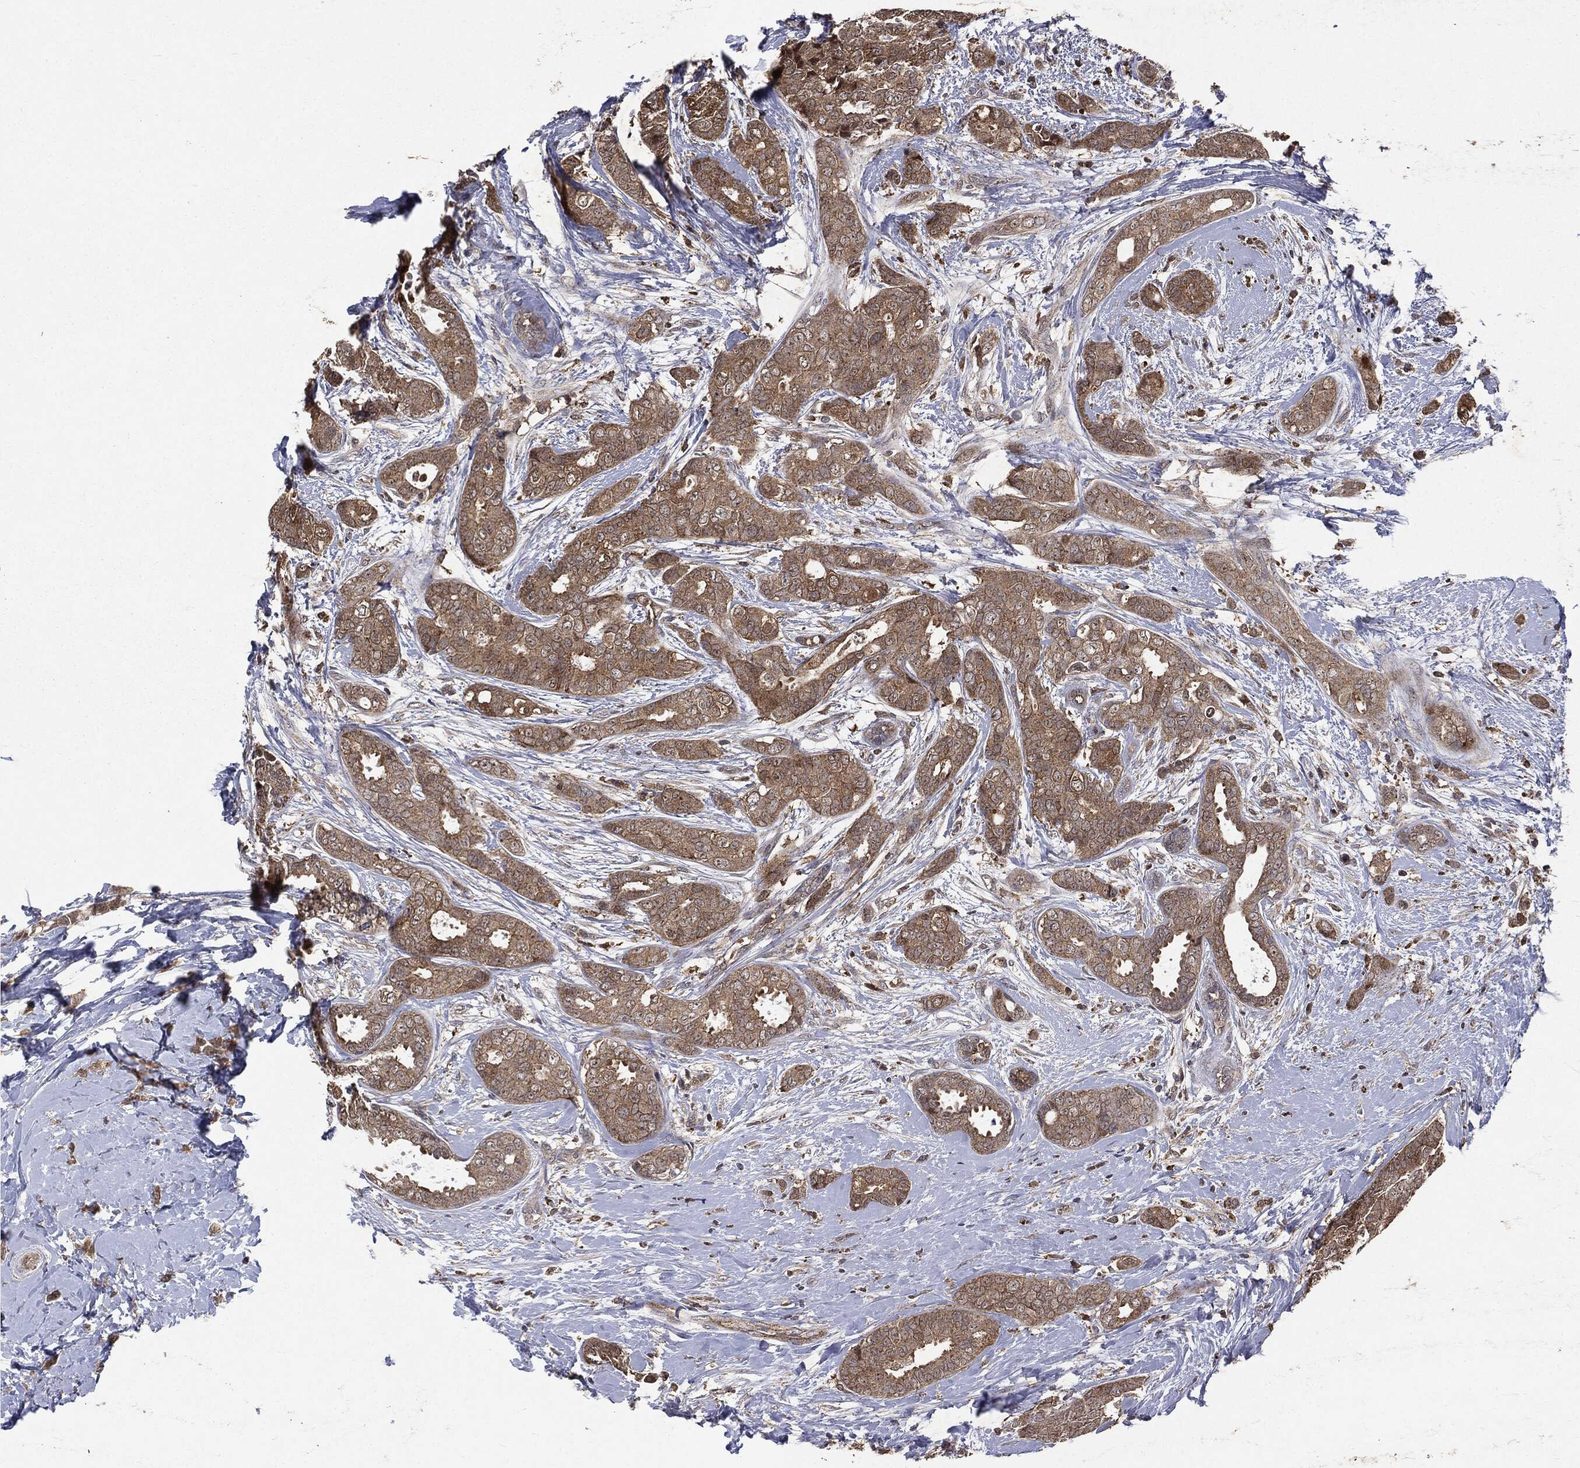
{"staining": {"intensity": "weak", "quantity": ">75%", "location": "cytoplasmic/membranous"}, "tissue": "breast cancer", "cell_type": "Tumor cells", "image_type": "cancer", "snomed": [{"axis": "morphology", "description": "Duct carcinoma"}, {"axis": "topography", "description": "Breast"}], "caption": "IHC image of invasive ductal carcinoma (breast) stained for a protein (brown), which displays low levels of weak cytoplasmic/membranous staining in about >75% of tumor cells.", "gene": "PTEN", "patient": {"sex": "female", "age": 45}}